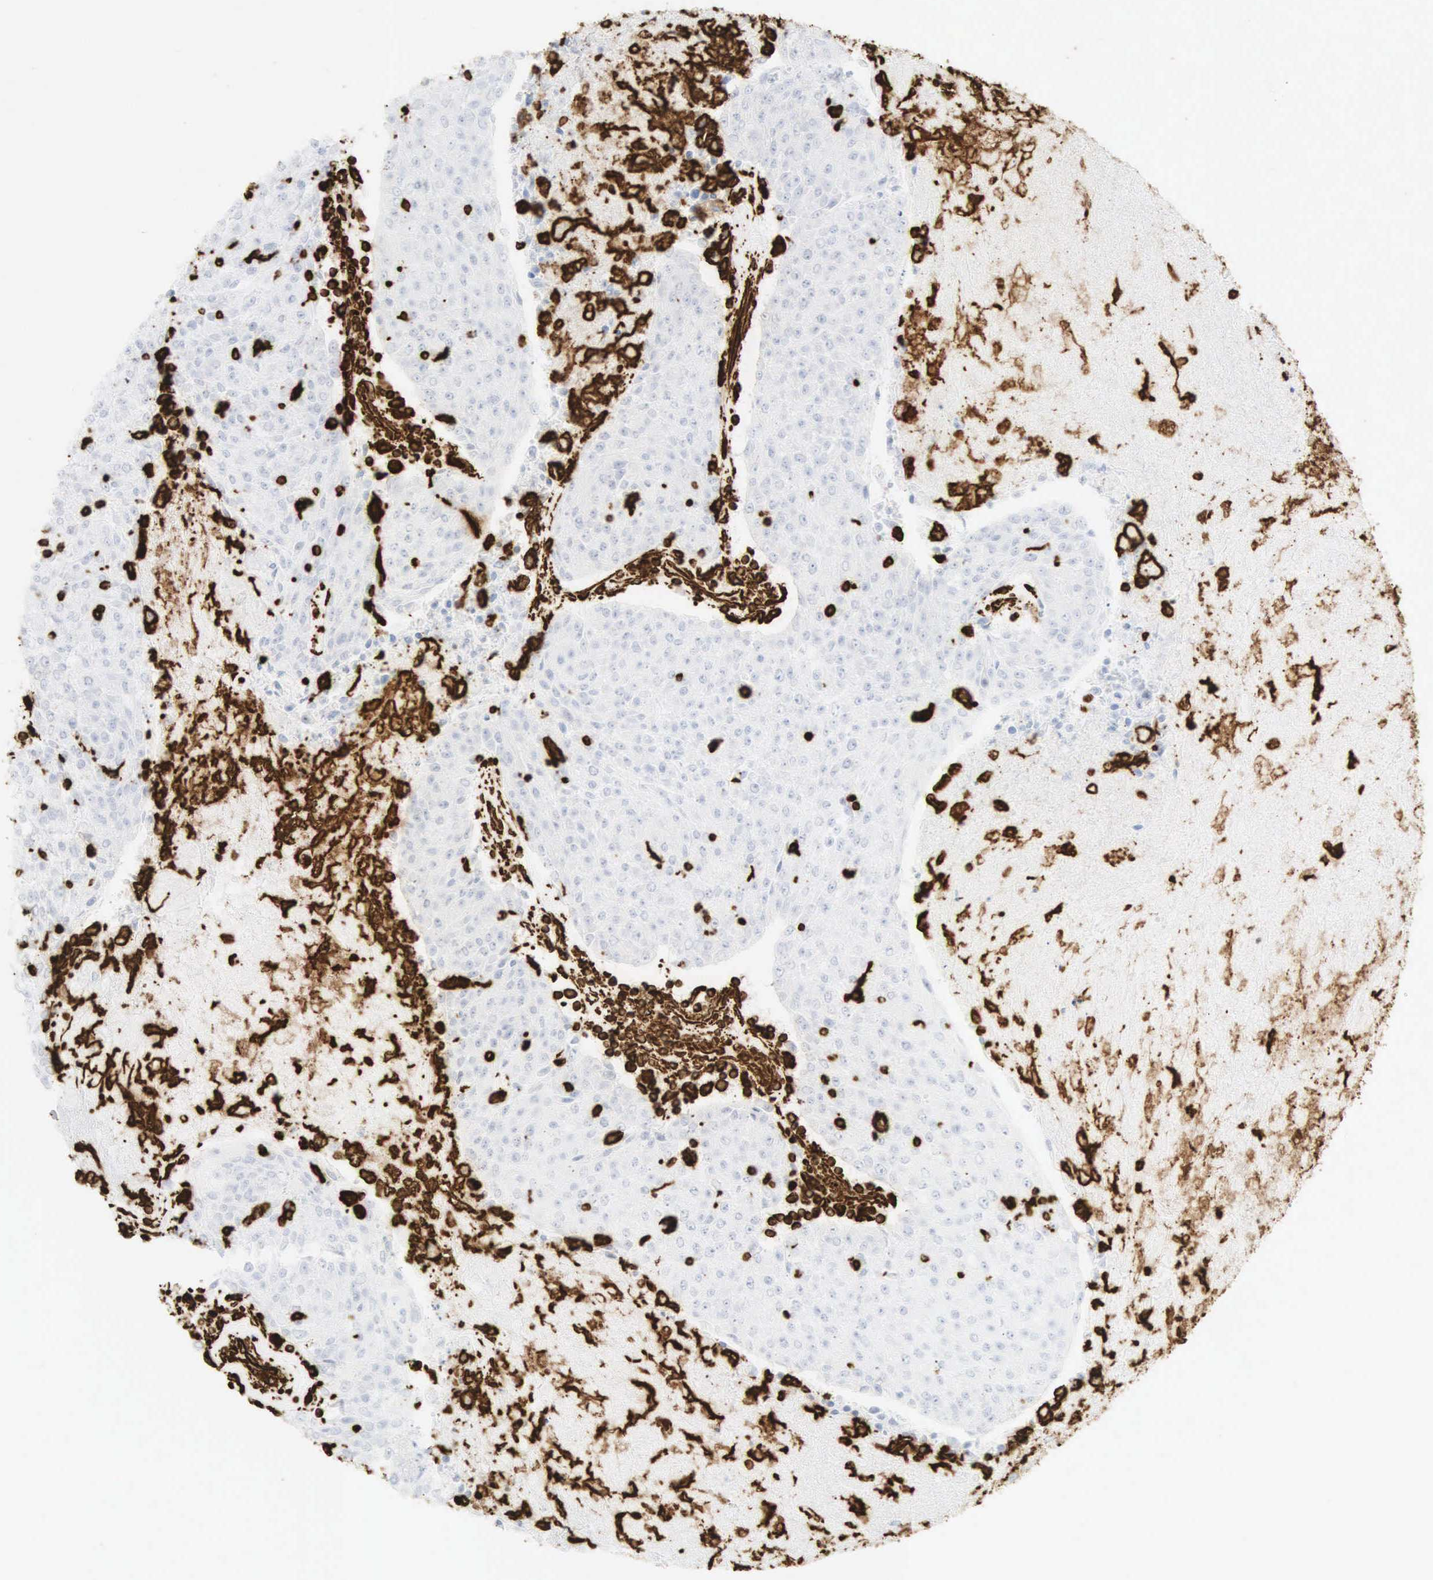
{"staining": {"intensity": "strong", "quantity": "<25%", "location": "cytoplasmic/membranous"}, "tissue": "urothelial cancer", "cell_type": "Tumor cells", "image_type": "cancer", "snomed": [{"axis": "morphology", "description": "Urothelial carcinoma, High grade"}, {"axis": "topography", "description": "Urinary bladder"}], "caption": "Immunohistochemistry (IHC) staining of urothelial cancer, which displays medium levels of strong cytoplasmic/membranous positivity in about <25% of tumor cells indicating strong cytoplasmic/membranous protein staining. The staining was performed using DAB (brown) for protein detection and nuclei were counterstained in hematoxylin (blue).", "gene": "VIM", "patient": {"sex": "female", "age": 85}}